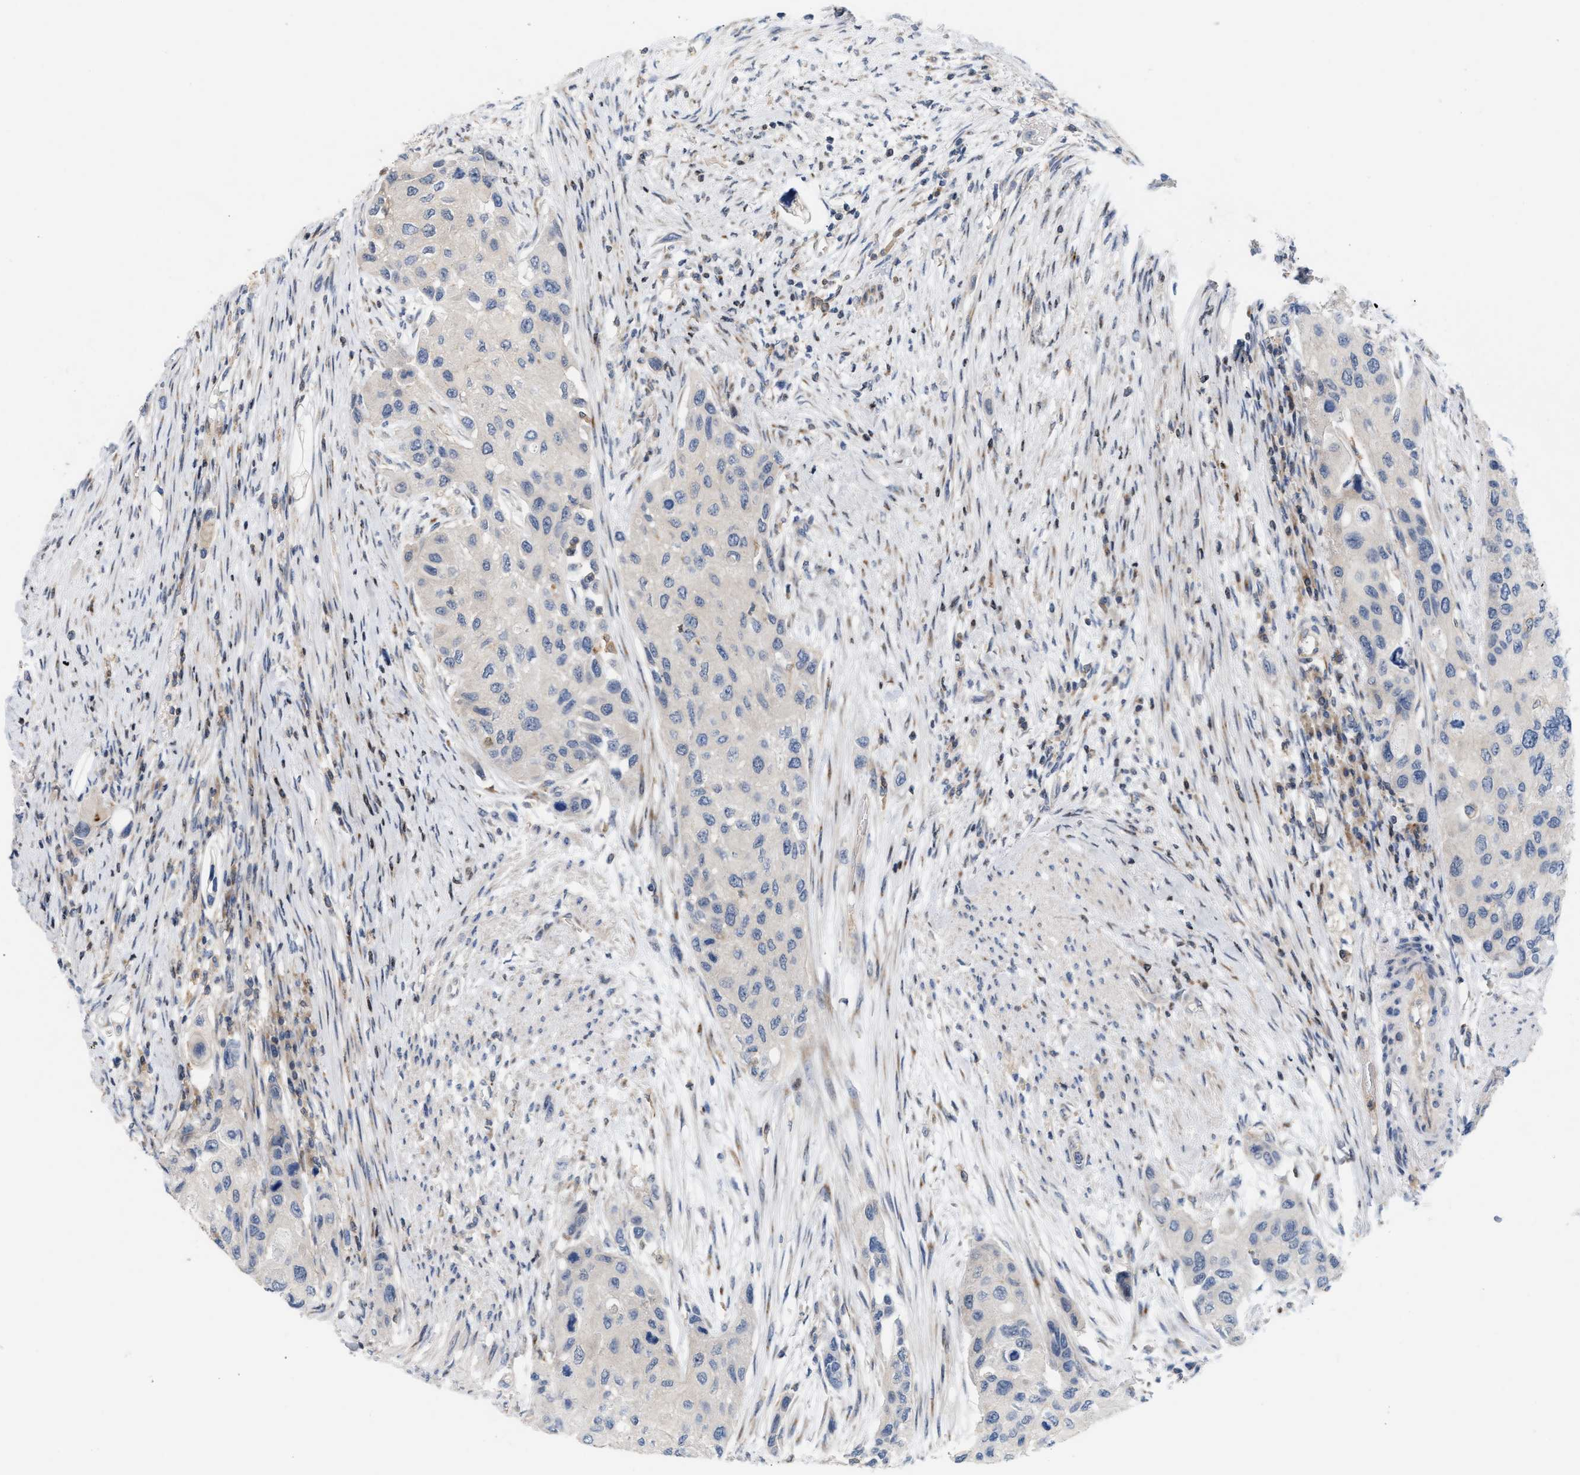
{"staining": {"intensity": "negative", "quantity": "none", "location": "none"}, "tissue": "urothelial cancer", "cell_type": "Tumor cells", "image_type": "cancer", "snomed": [{"axis": "morphology", "description": "Urothelial carcinoma, High grade"}, {"axis": "topography", "description": "Urinary bladder"}], "caption": "Protein analysis of urothelial cancer demonstrates no significant staining in tumor cells.", "gene": "DBNL", "patient": {"sex": "female", "age": 56}}